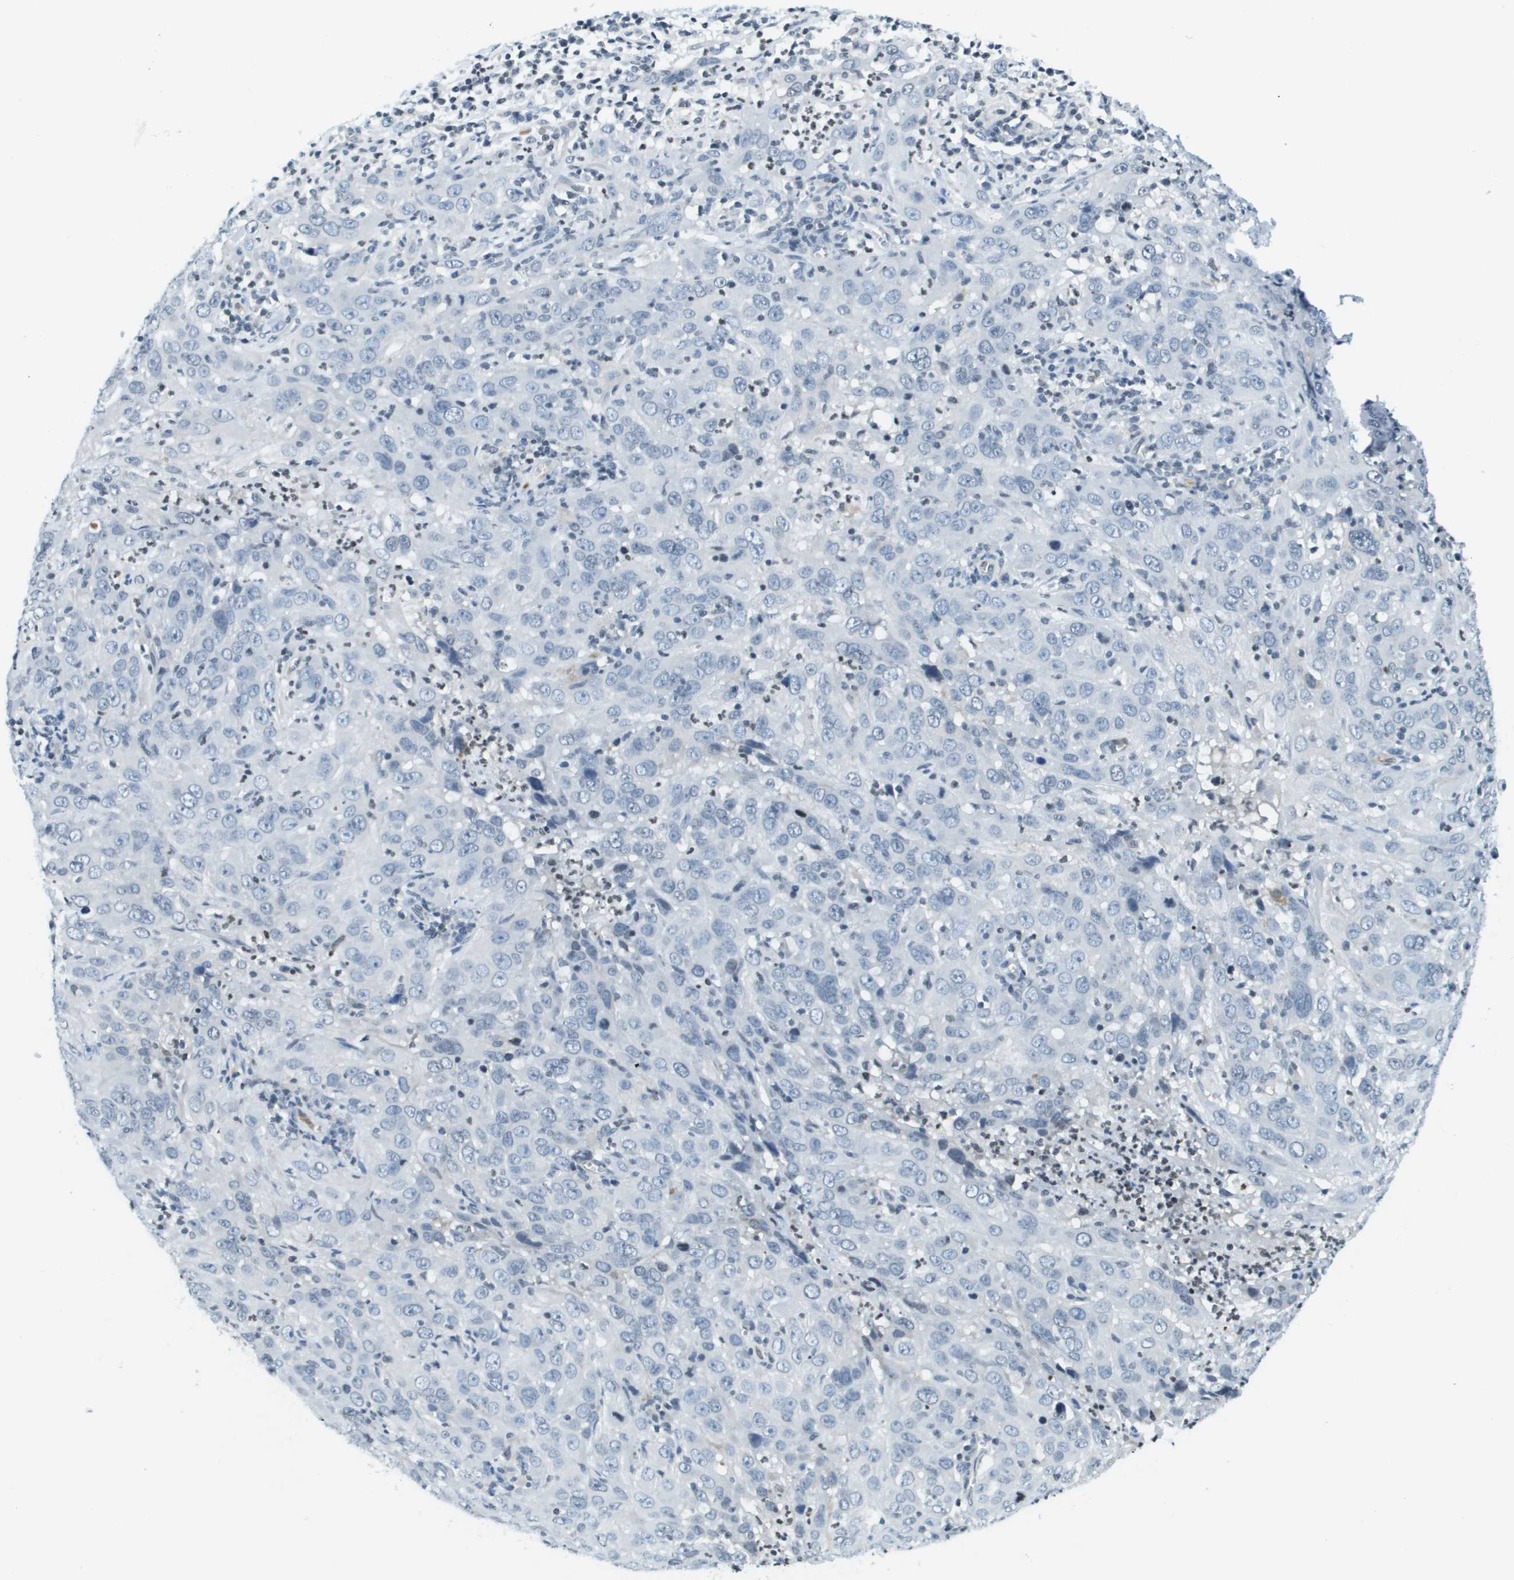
{"staining": {"intensity": "negative", "quantity": "none", "location": "none"}, "tissue": "cervical cancer", "cell_type": "Tumor cells", "image_type": "cancer", "snomed": [{"axis": "morphology", "description": "Squamous cell carcinoma, NOS"}, {"axis": "topography", "description": "Cervix"}], "caption": "Human cervical cancer (squamous cell carcinoma) stained for a protein using immunohistochemistry exhibits no positivity in tumor cells.", "gene": "UVRAG", "patient": {"sex": "female", "age": 32}}